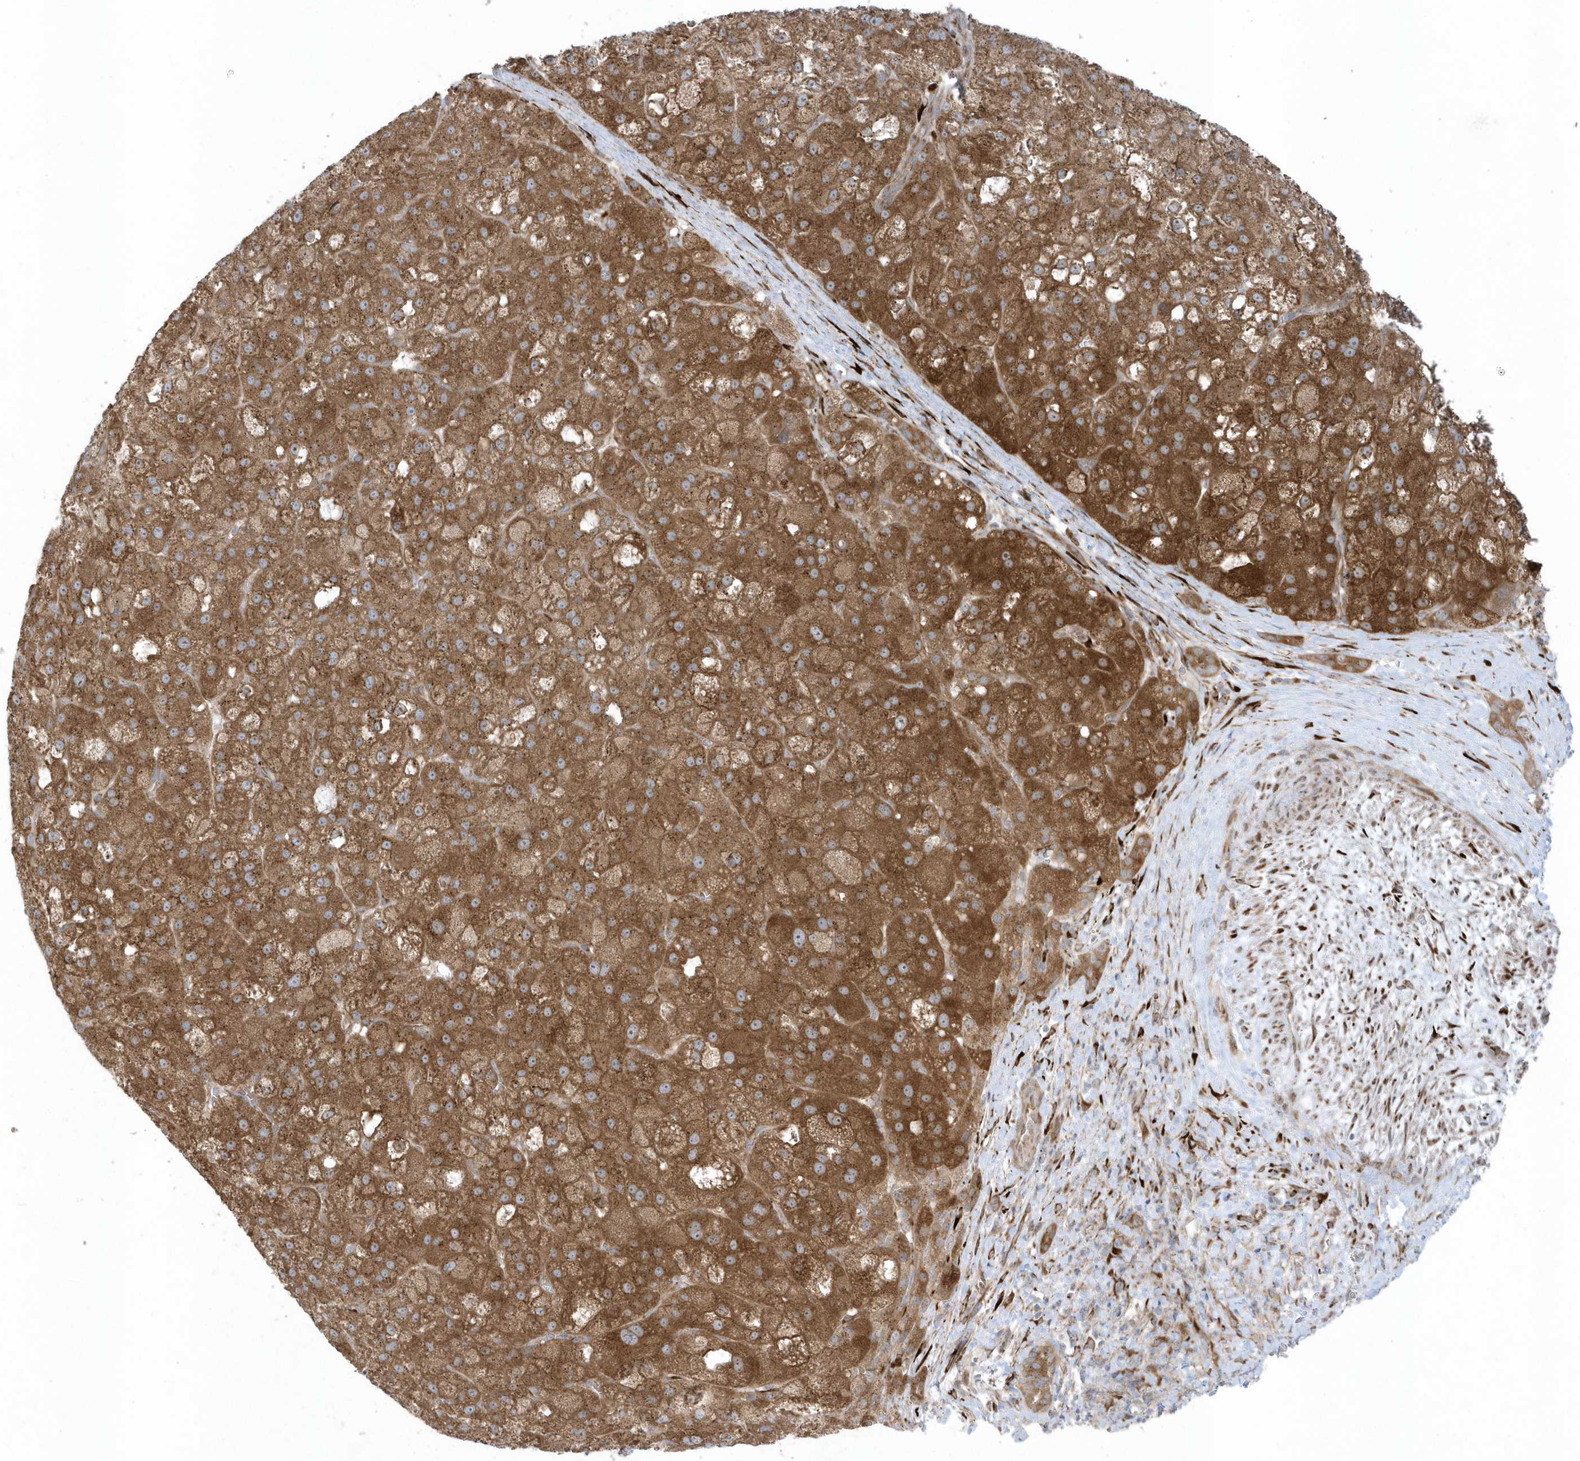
{"staining": {"intensity": "moderate", "quantity": ">75%", "location": "cytoplasmic/membranous"}, "tissue": "liver cancer", "cell_type": "Tumor cells", "image_type": "cancer", "snomed": [{"axis": "morphology", "description": "Carcinoma, Hepatocellular, NOS"}, {"axis": "topography", "description": "Liver"}], "caption": "Liver hepatocellular carcinoma stained with immunohistochemistry (IHC) displays moderate cytoplasmic/membranous staining in approximately >75% of tumor cells.", "gene": "FAM98A", "patient": {"sex": "male", "age": 57}}